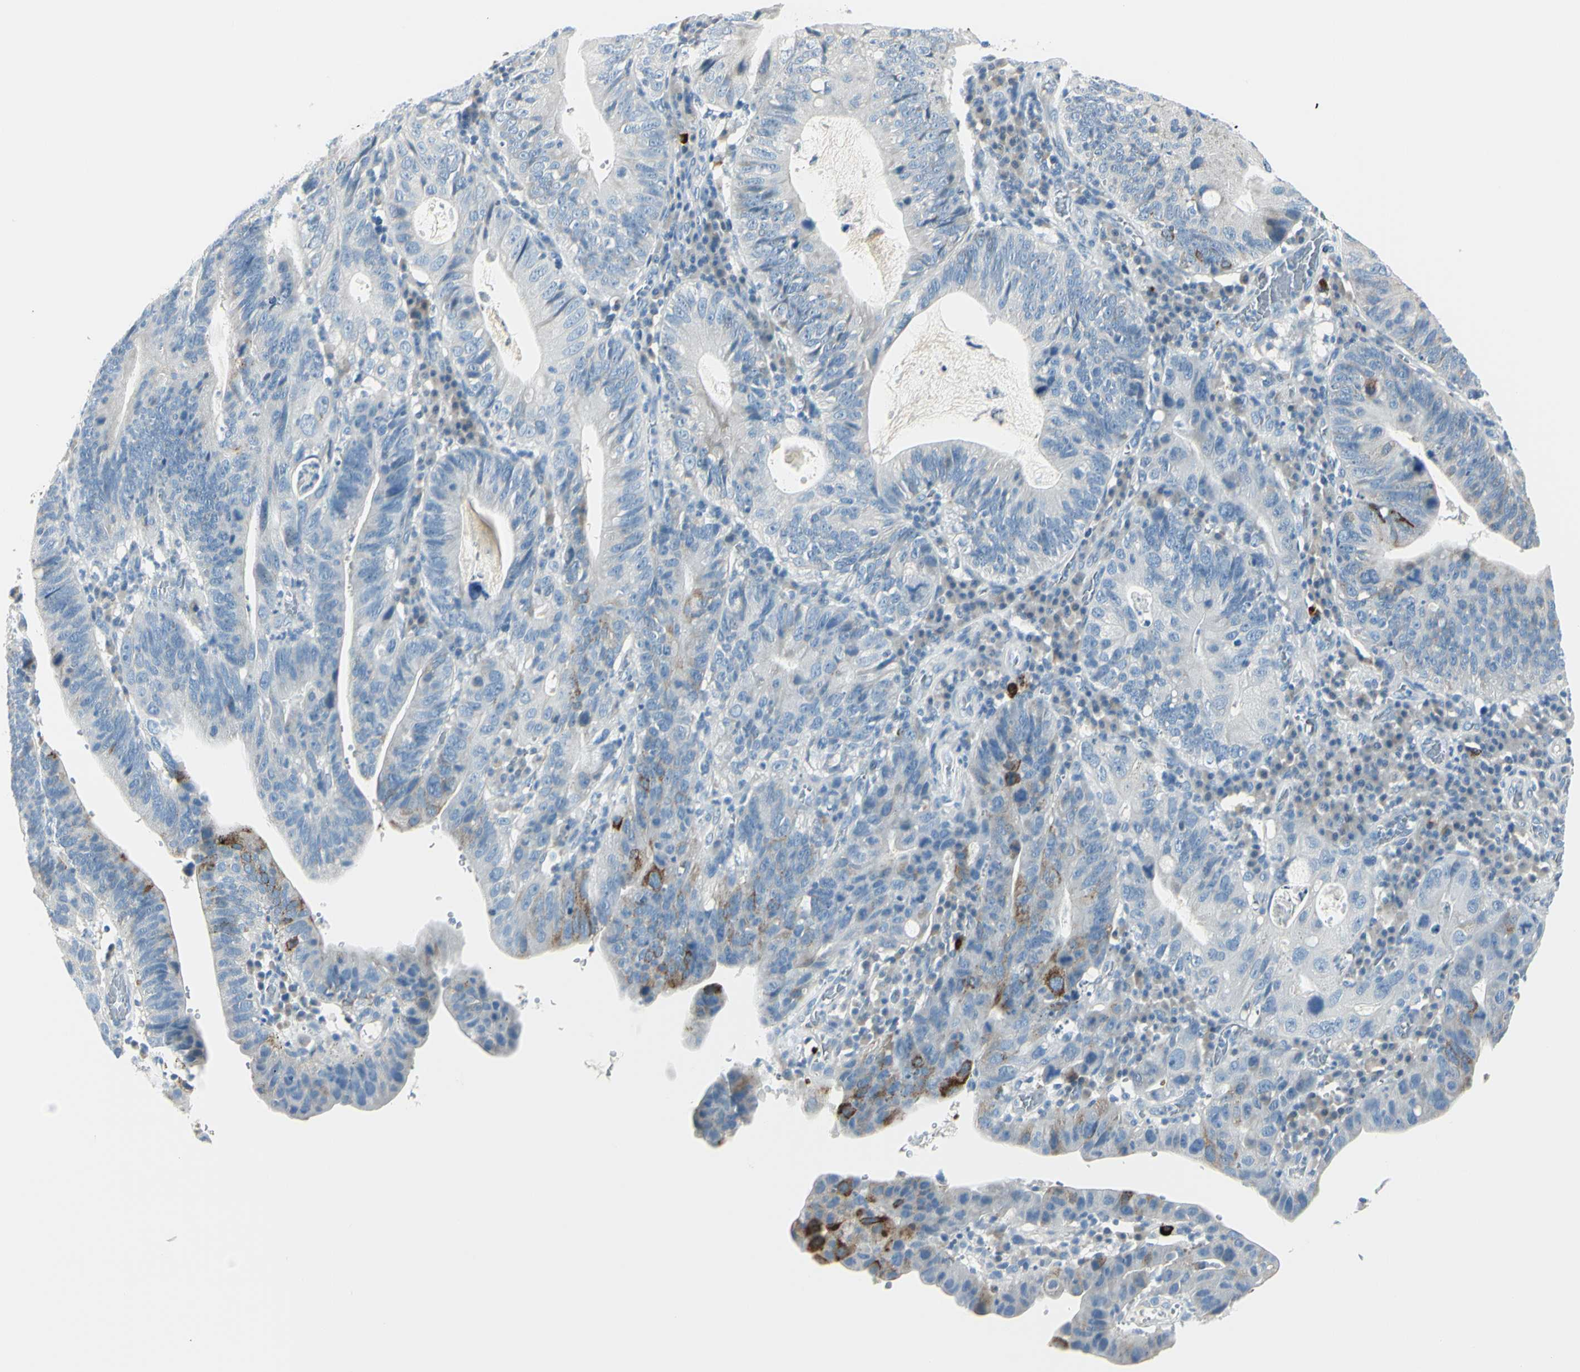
{"staining": {"intensity": "strong", "quantity": "<25%", "location": "cytoplasmic/membranous"}, "tissue": "stomach cancer", "cell_type": "Tumor cells", "image_type": "cancer", "snomed": [{"axis": "morphology", "description": "Adenocarcinoma, NOS"}, {"axis": "topography", "description": "Stomach"}], "caption": "A medium amount of strong cytoplasmic/membranous positivity is identified in about <25% of tumor cells in adenocarcinoma (stomach) tissue.", "gene": "DLG4", "patient": {"sex": "male", "age": 59}}